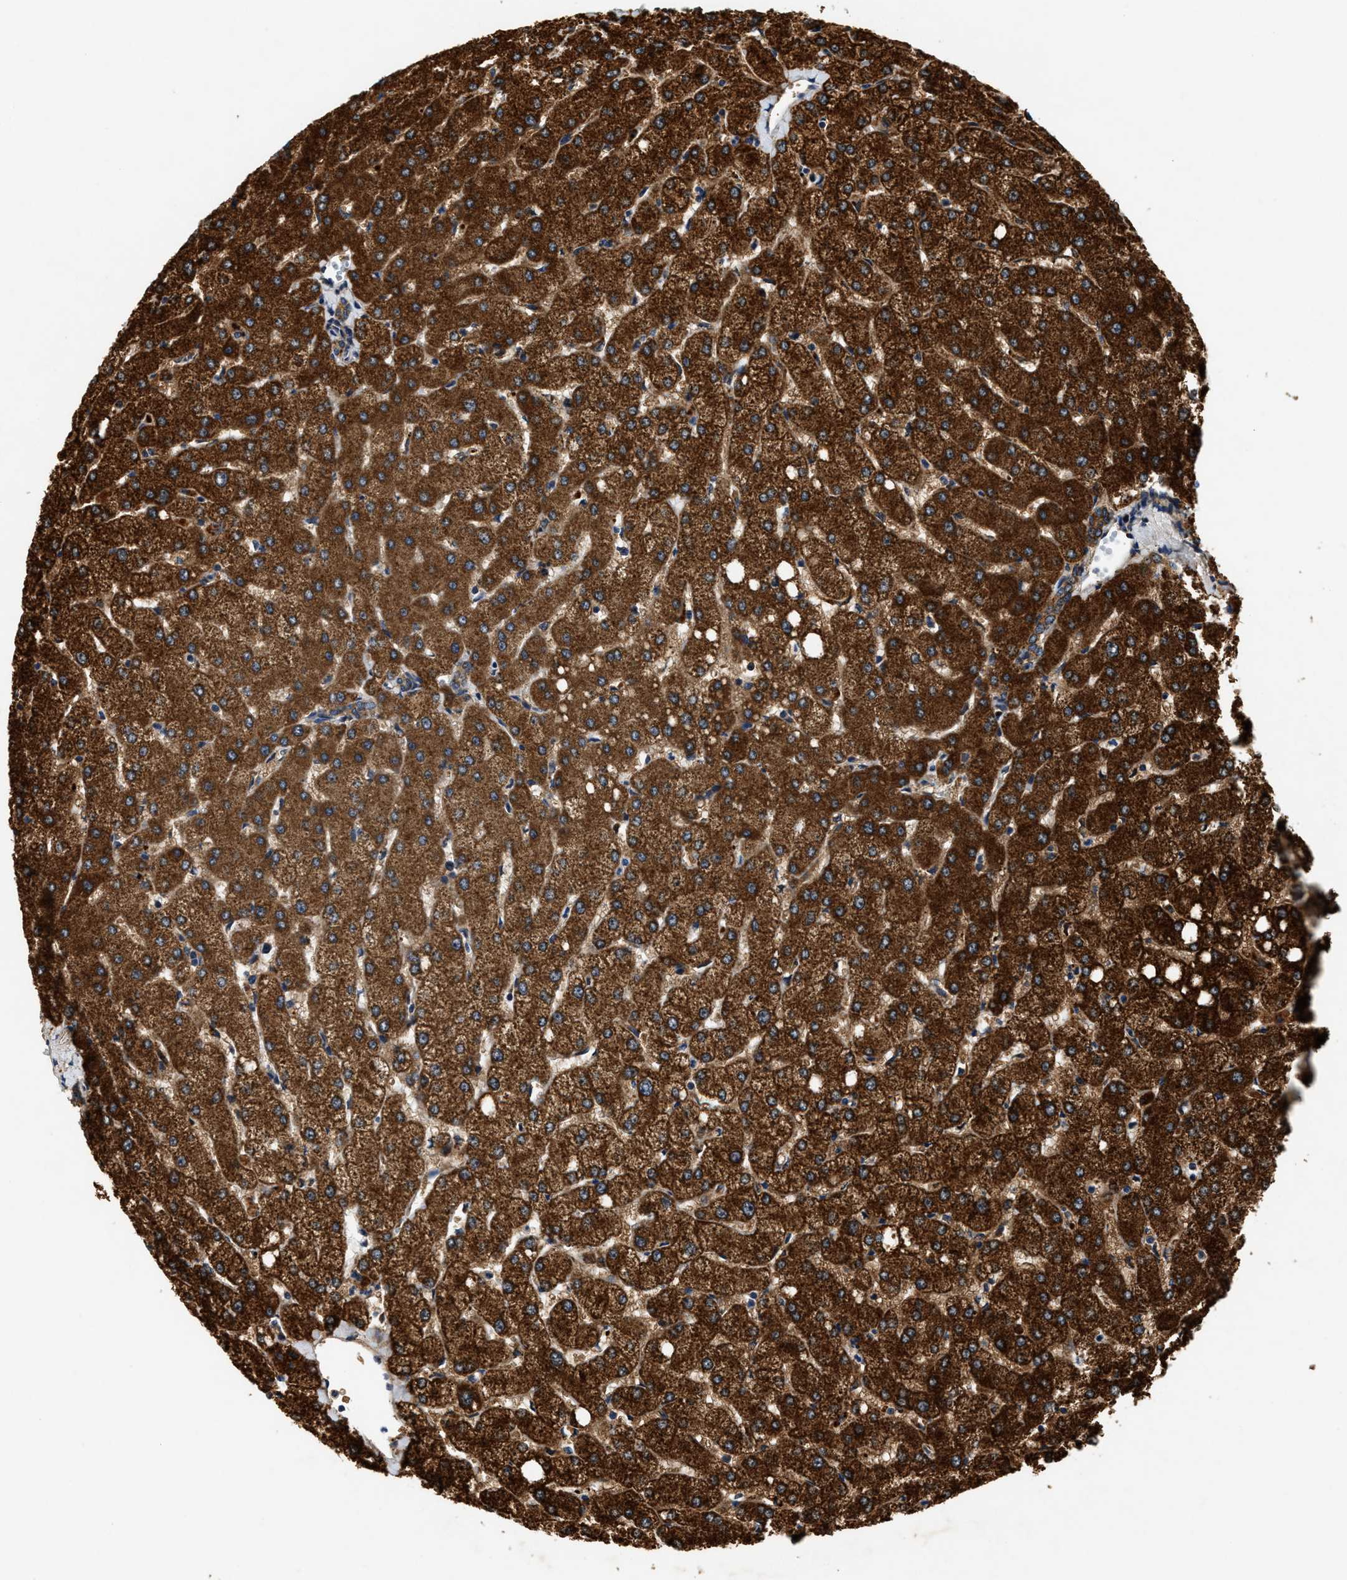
{"staining": {"intensity": "moderate", "quantity": ">75%", "location": "cytoplasmic/membranous"}, "tissue": "liver", "cell_type": "Cholangiocytes", "image_type": "normal", "snomed": [{"axis": "morphology", "description": "Normal tissue, NOS"}, {"axis": "topography", "description": "Liver"}], "caption": "Brown immunohistochemical staining in benign liver reveals moderate cytoplasmic/membranous staining in approximately >75% of cholangiocytes. The protein is shown in brown color, while the nuclei are stained blue.", "gene": "DUSP10", "patient": {"sex": "female", "age": 54}}